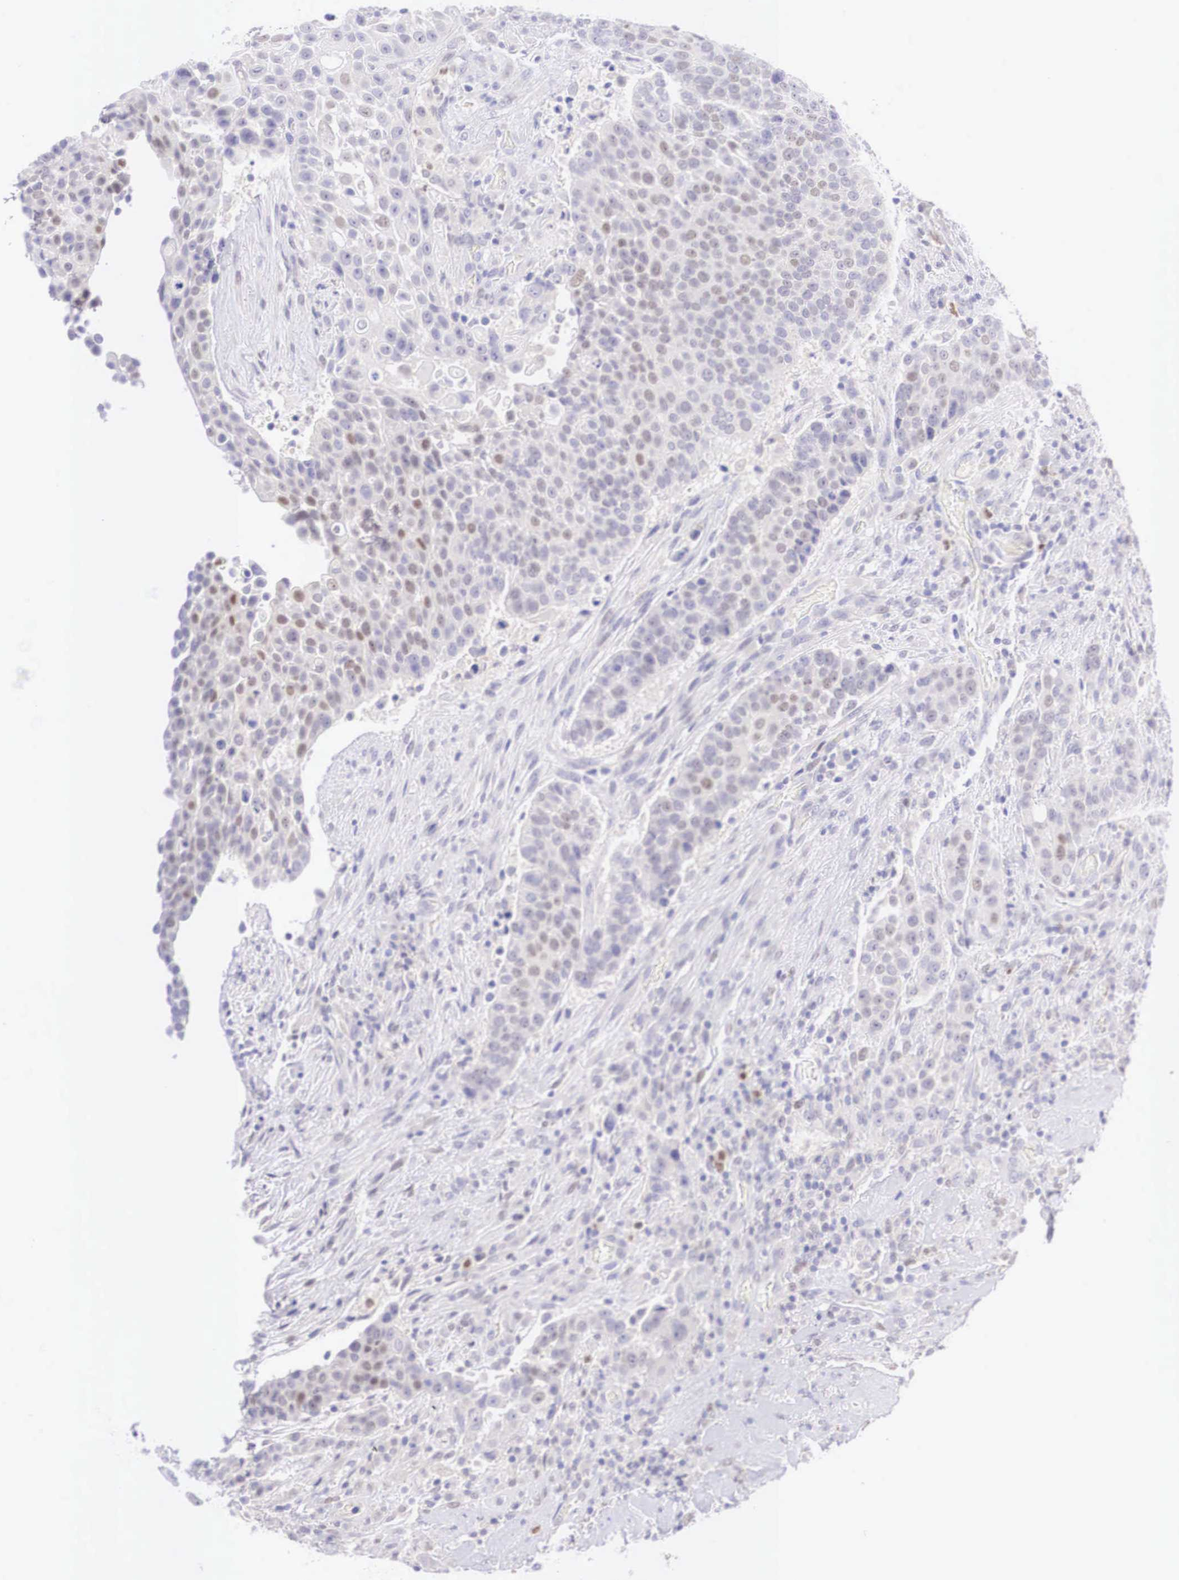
{"staining": {"intensity": "negative", "quantity": "none", "location": "none"}, "tissue": "urothelial cancer", "cell_type": "Tumor cells", "image_type": "cancer", "snomed": [{"axis": "morphology", "description": "Urothelial carcinoma, High grade"}, {"axis": "topography", "description": "Urinary bladder"}], "caption": "Immunohistochemistry (IHC) of urothelial carcinoma (high-grade) shows no staining in tumor cells. (DAB (3,3'-diaminobenzidine) immunohistochemistry (IHC) with hematoxylin counter stain).", "gene": "BCL6", "patient": {"sex": "male", "age": 74}}